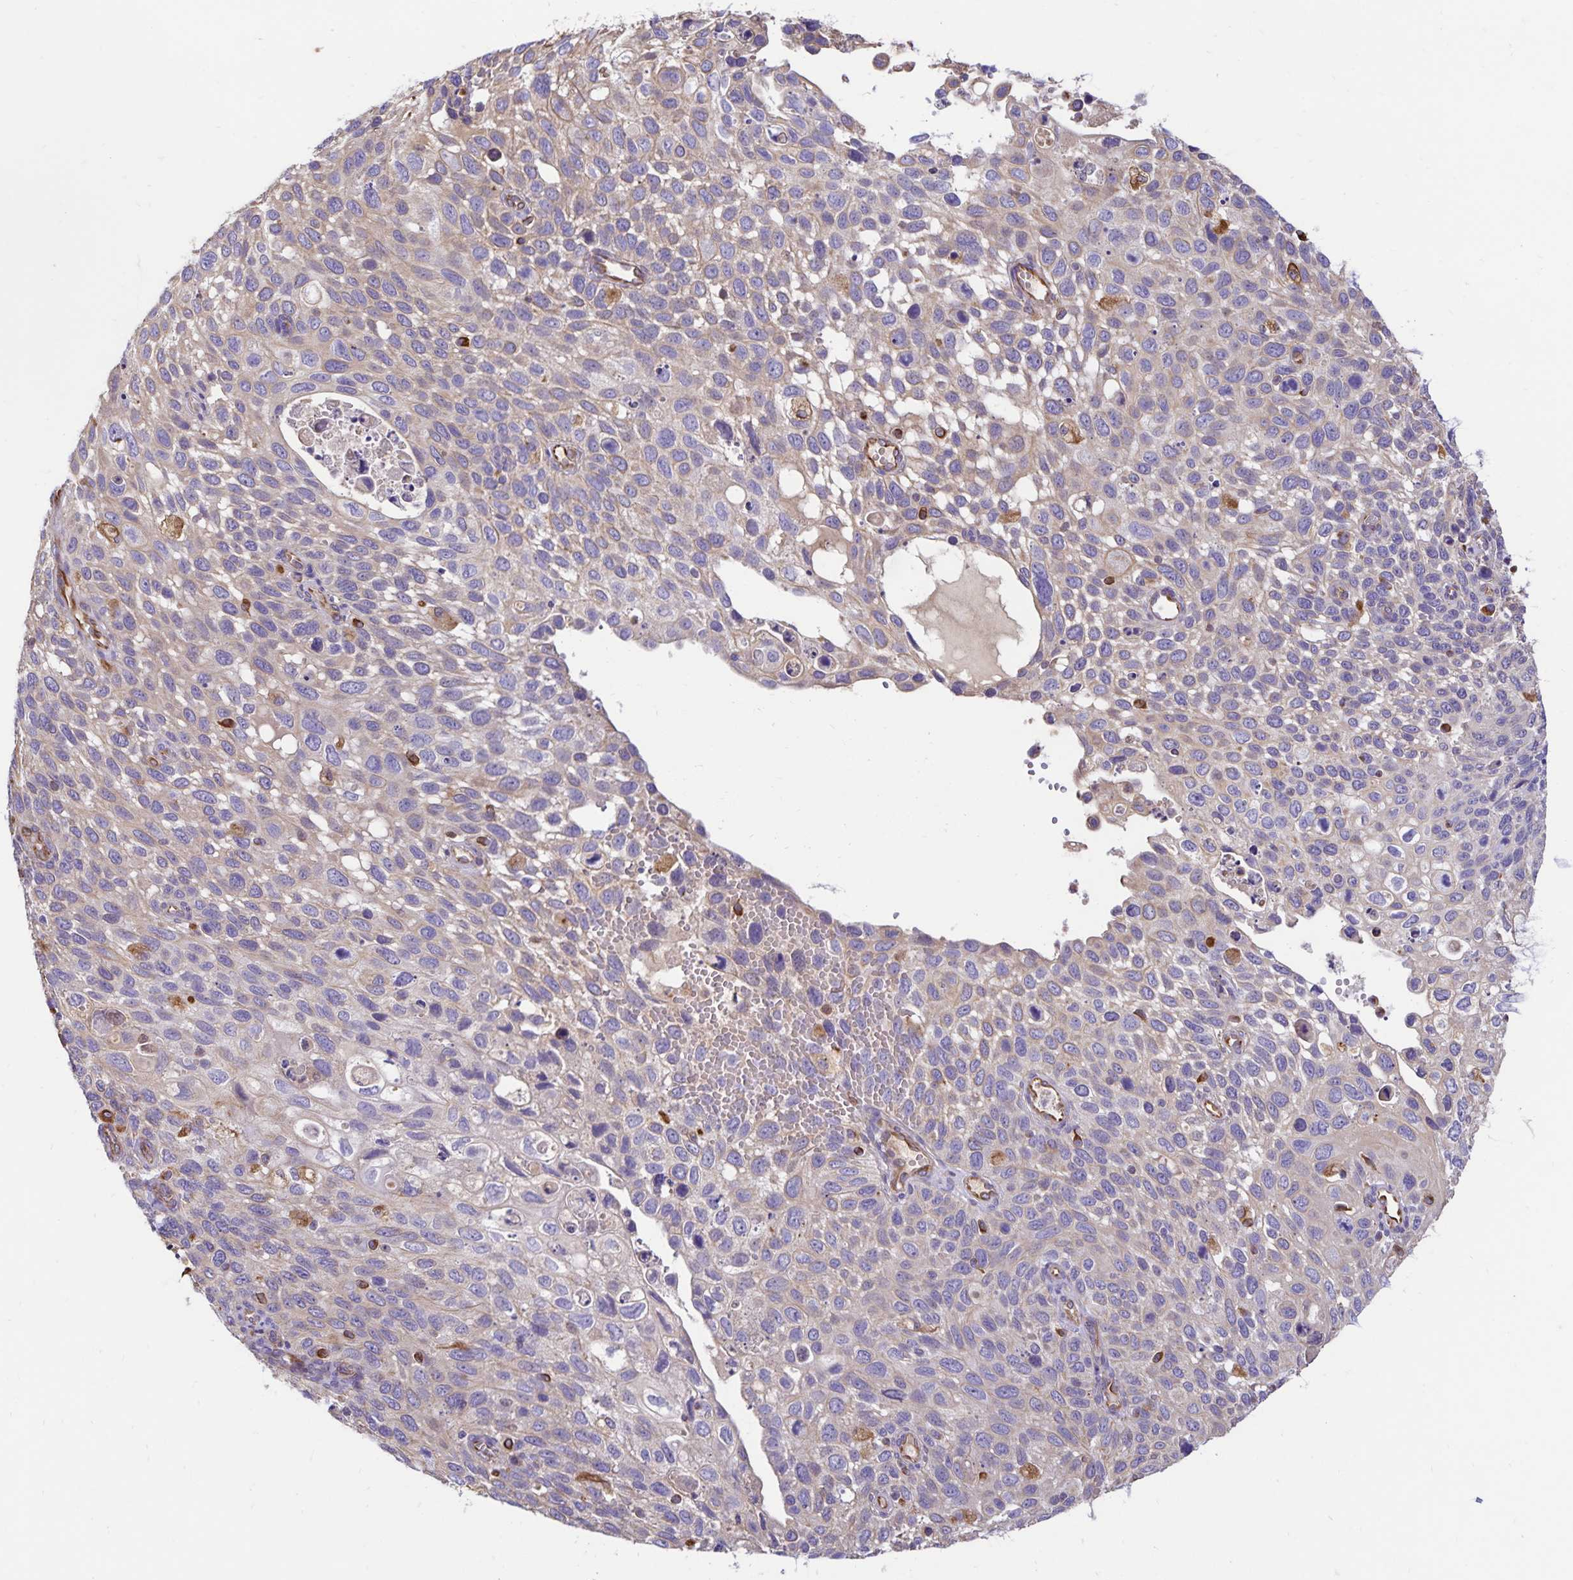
{"staining": {"intensity": "weak", "quantity": "<25%", "location": "cytoplasmic/membranous"}, "tissue": "cervical cancer", "cell_type": "Tumor cells", "image_type": "cancer", "snomed": [{"axis": "morphology", "description": "Squamous cell carcinoma, NOS"}, {"axis": "topography", "description": "Cervix"}], "caption": "A histopathology image of cervical cancer (squamous cell carcinoma) stained for a protein shows no brown staining in tumor cells.", "gene": "TRPV6", "patient": {"sex": "female", "age": 70}}